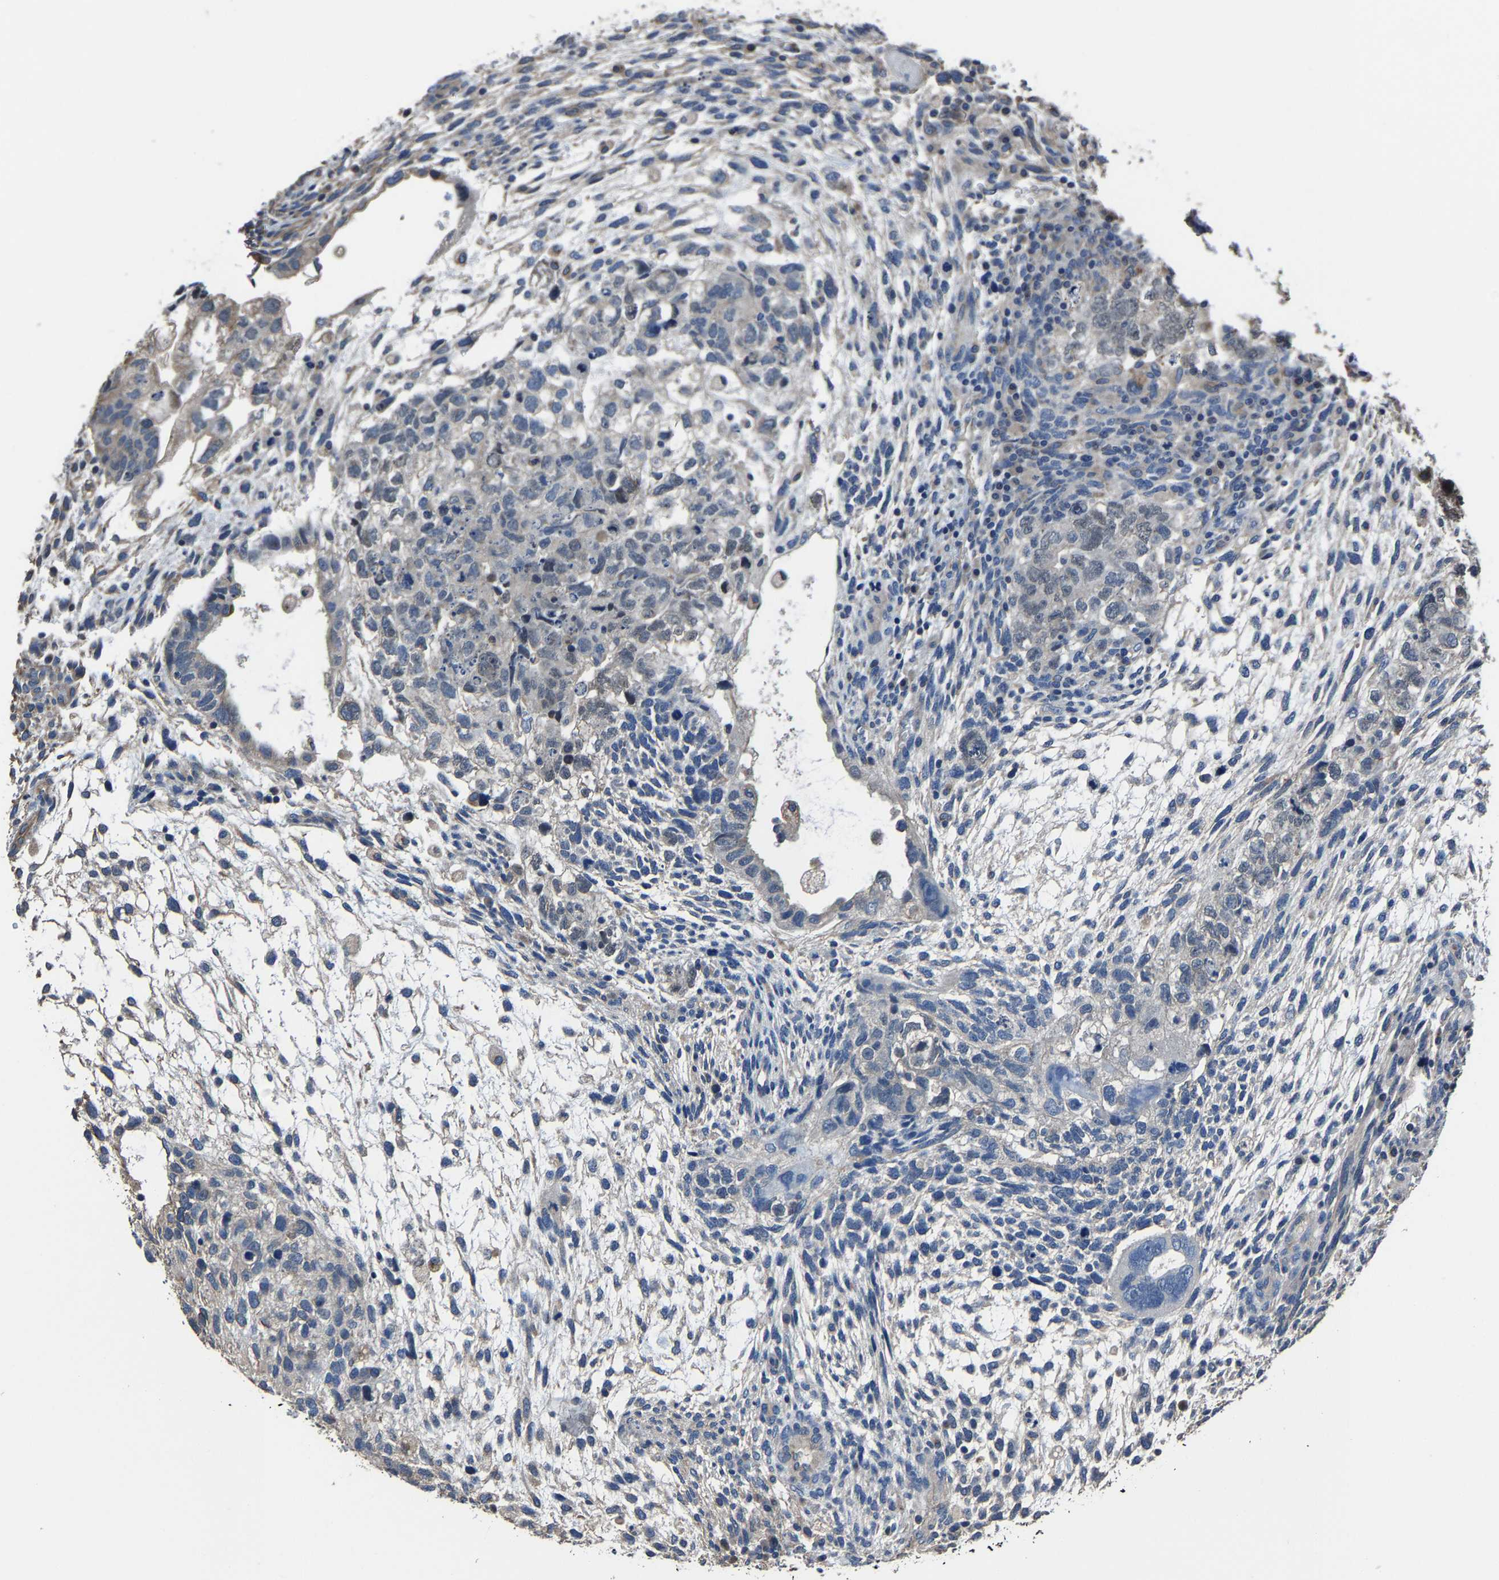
{"staining": {"intensity": "weak", "quantity": "25%-75%", "location": "nuclear"}, "tissue": "testis cancer", "cell_type": "Tumor cells", "image_type": "cancer", "snomed": [{"axis": "morphology", "description": "Carcinoma, Embryonal, NOS"}, {"axis": "topography", "description": "Testis"}], "caption": "Weak nuclear staining for a protein is identified in approximately 25%-75% of tumor cells of testis cancer (embryonal carcinoma) using immunohistochemistry (IHC).", "gene": "STRBP", "patient": {"sex": "male", "age": 36}}